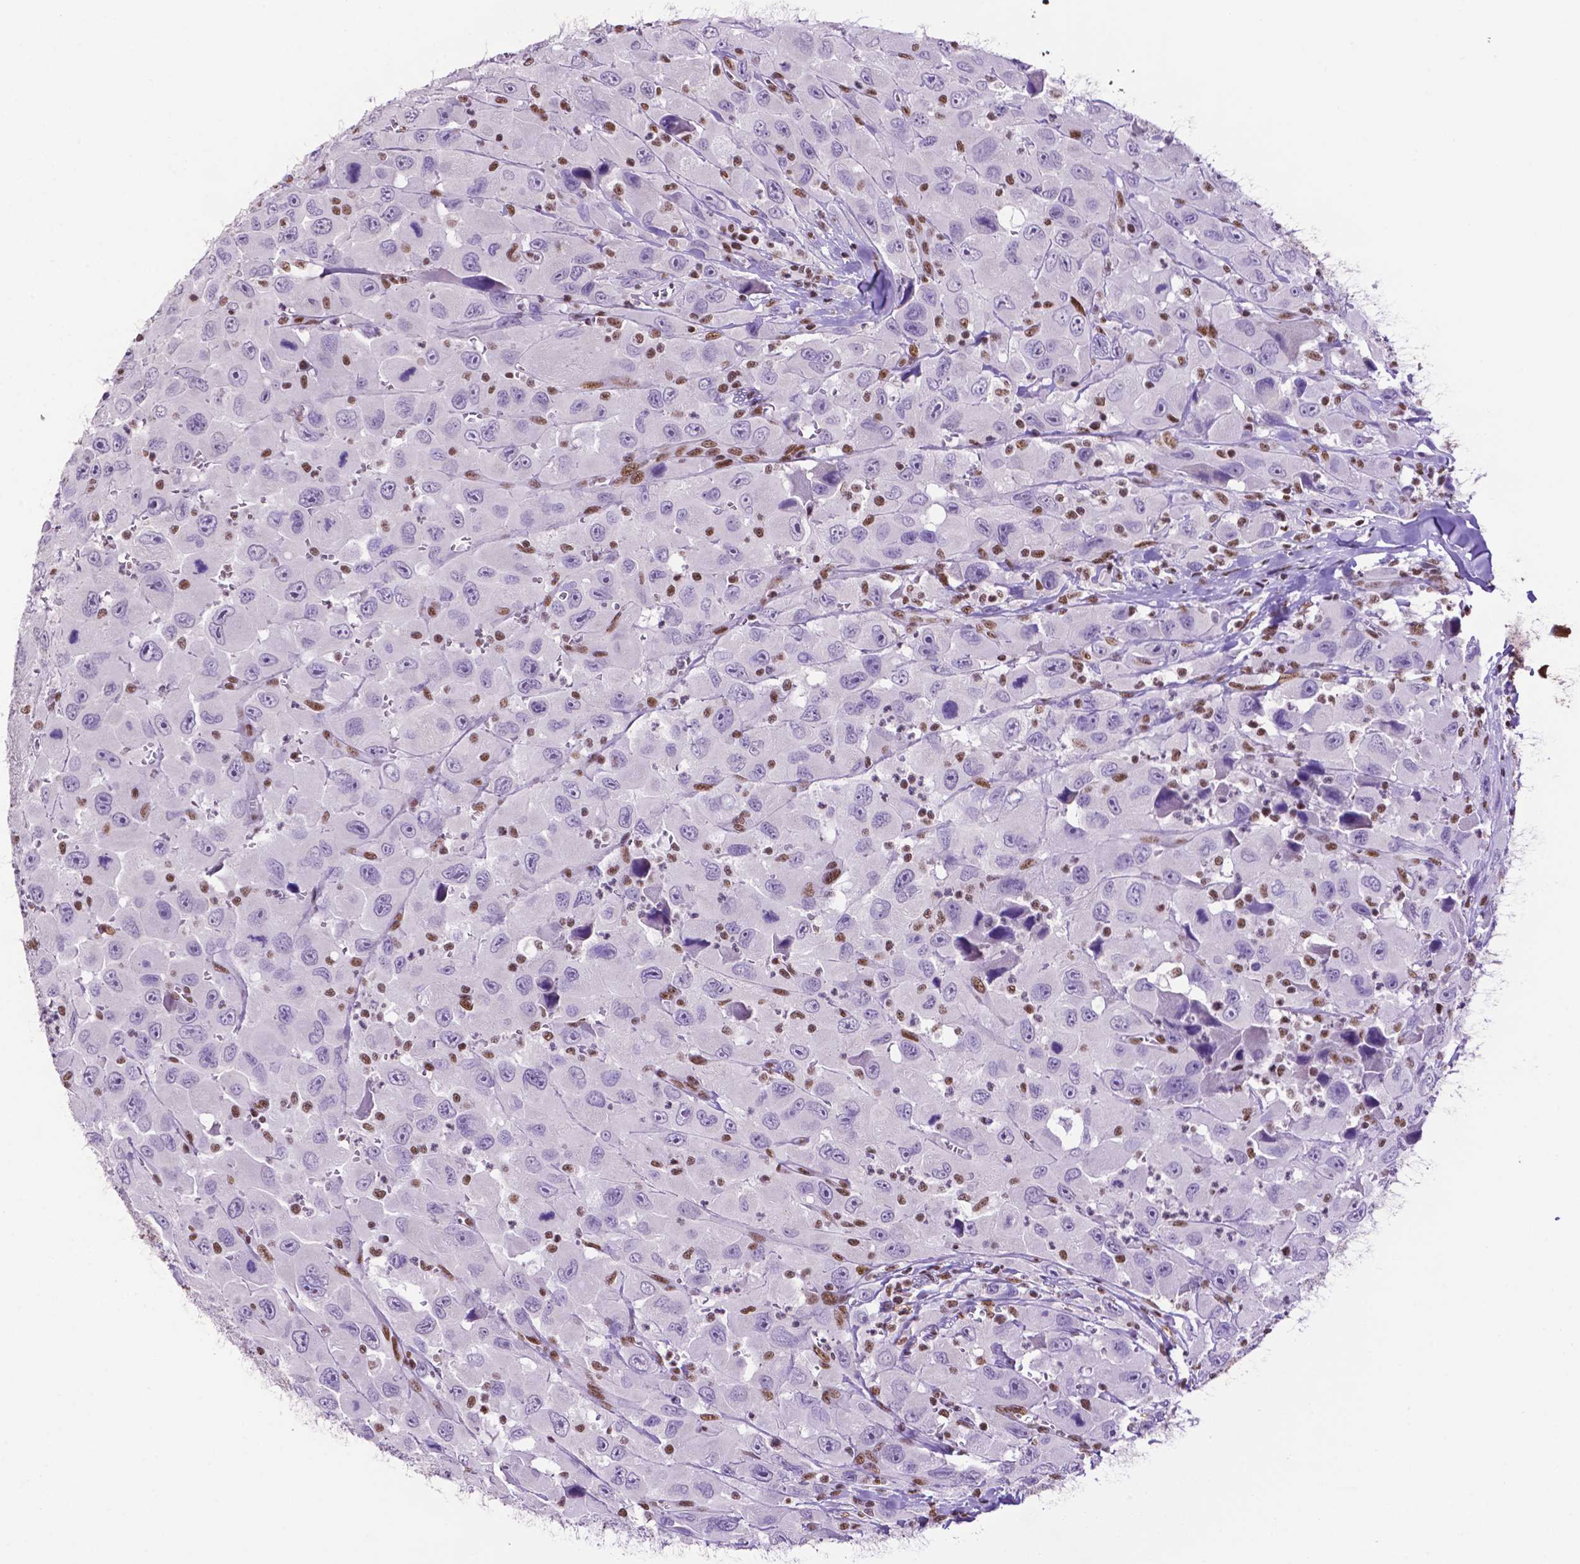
{"staining": {"intensity": "negative", "quantity": "none", "location": "none"}, "tissue": "head and neck cancer", "cell_type": "Tumor cells", "image_type": "cancer", "snomed": [{"axis": "morphology", "description": "Squamous cell carcinoma, NOS"}, {"axis": "morphology", "description": "Squamous cell carcinoma, metastatic, NOS"}, {"axis": "topography", "description": "Oral tissue"}, {"axis": "topography", "description": "Head-Neck"}], "caption": "Histopathology image shows no significant protein expression in tumor cells of squamous cell carcinoma (head and neck).", "gene": "CCAR2", "patient": {"sex": "female", "age": 85}}